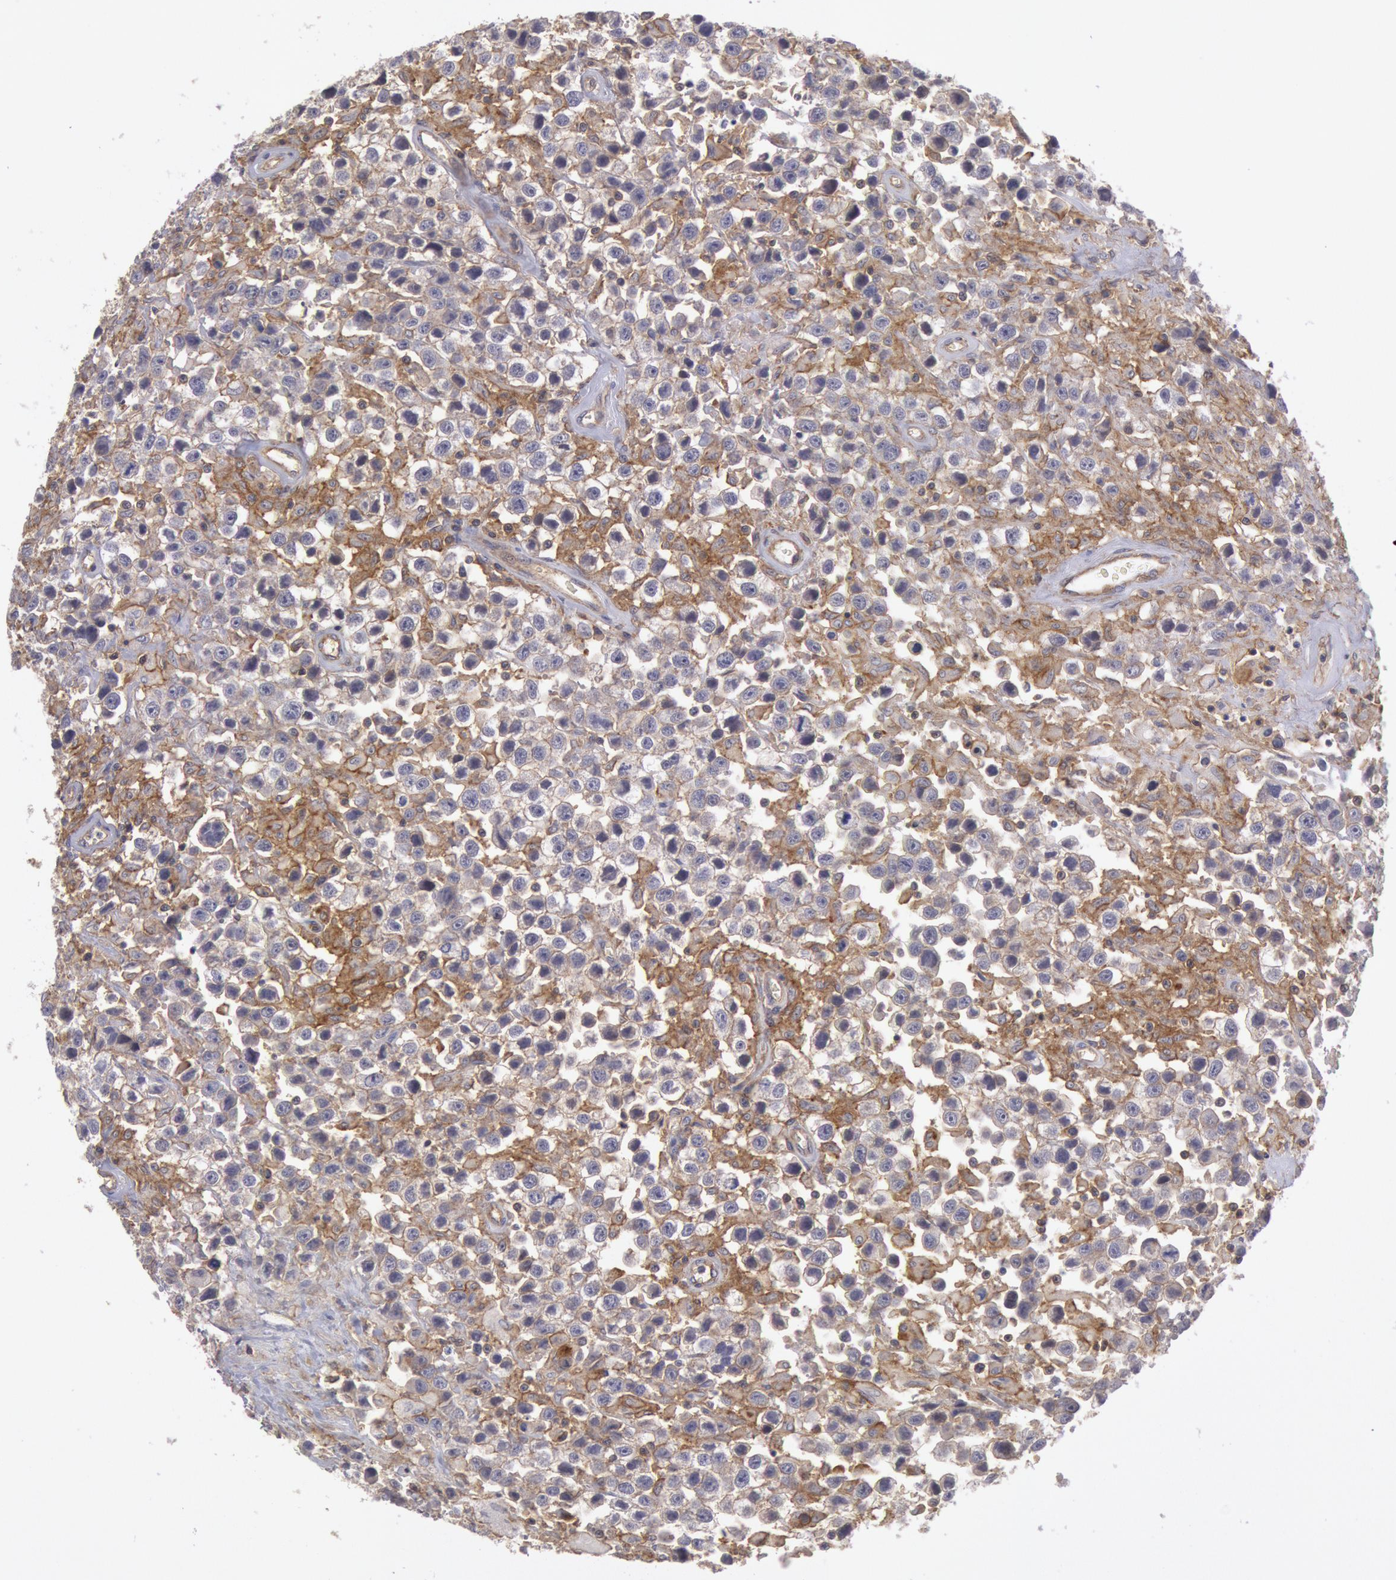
{"staining": {"intensity": "moderate", "quantity": "25%-75%", "location": "cytoplasmic/membranous"}, "tissue": "testis cancer", "cell_type": "Tumor cells", "image_type": "cancer", "snomed": [{"axis": "morphology", "description": "Seminoma, NOS"}, {"axis": "topography", "description": "Testis"}], "caption": "DAB (3,3'-diaminobenzidine) immunohistochemical staining of human testis cancer reveals moderate cytoplasmic/membranous protein positivity in about 25%-75% of tumor cells.", "gene": "STX4", "patient": {"sex": "male", "age": 43}}